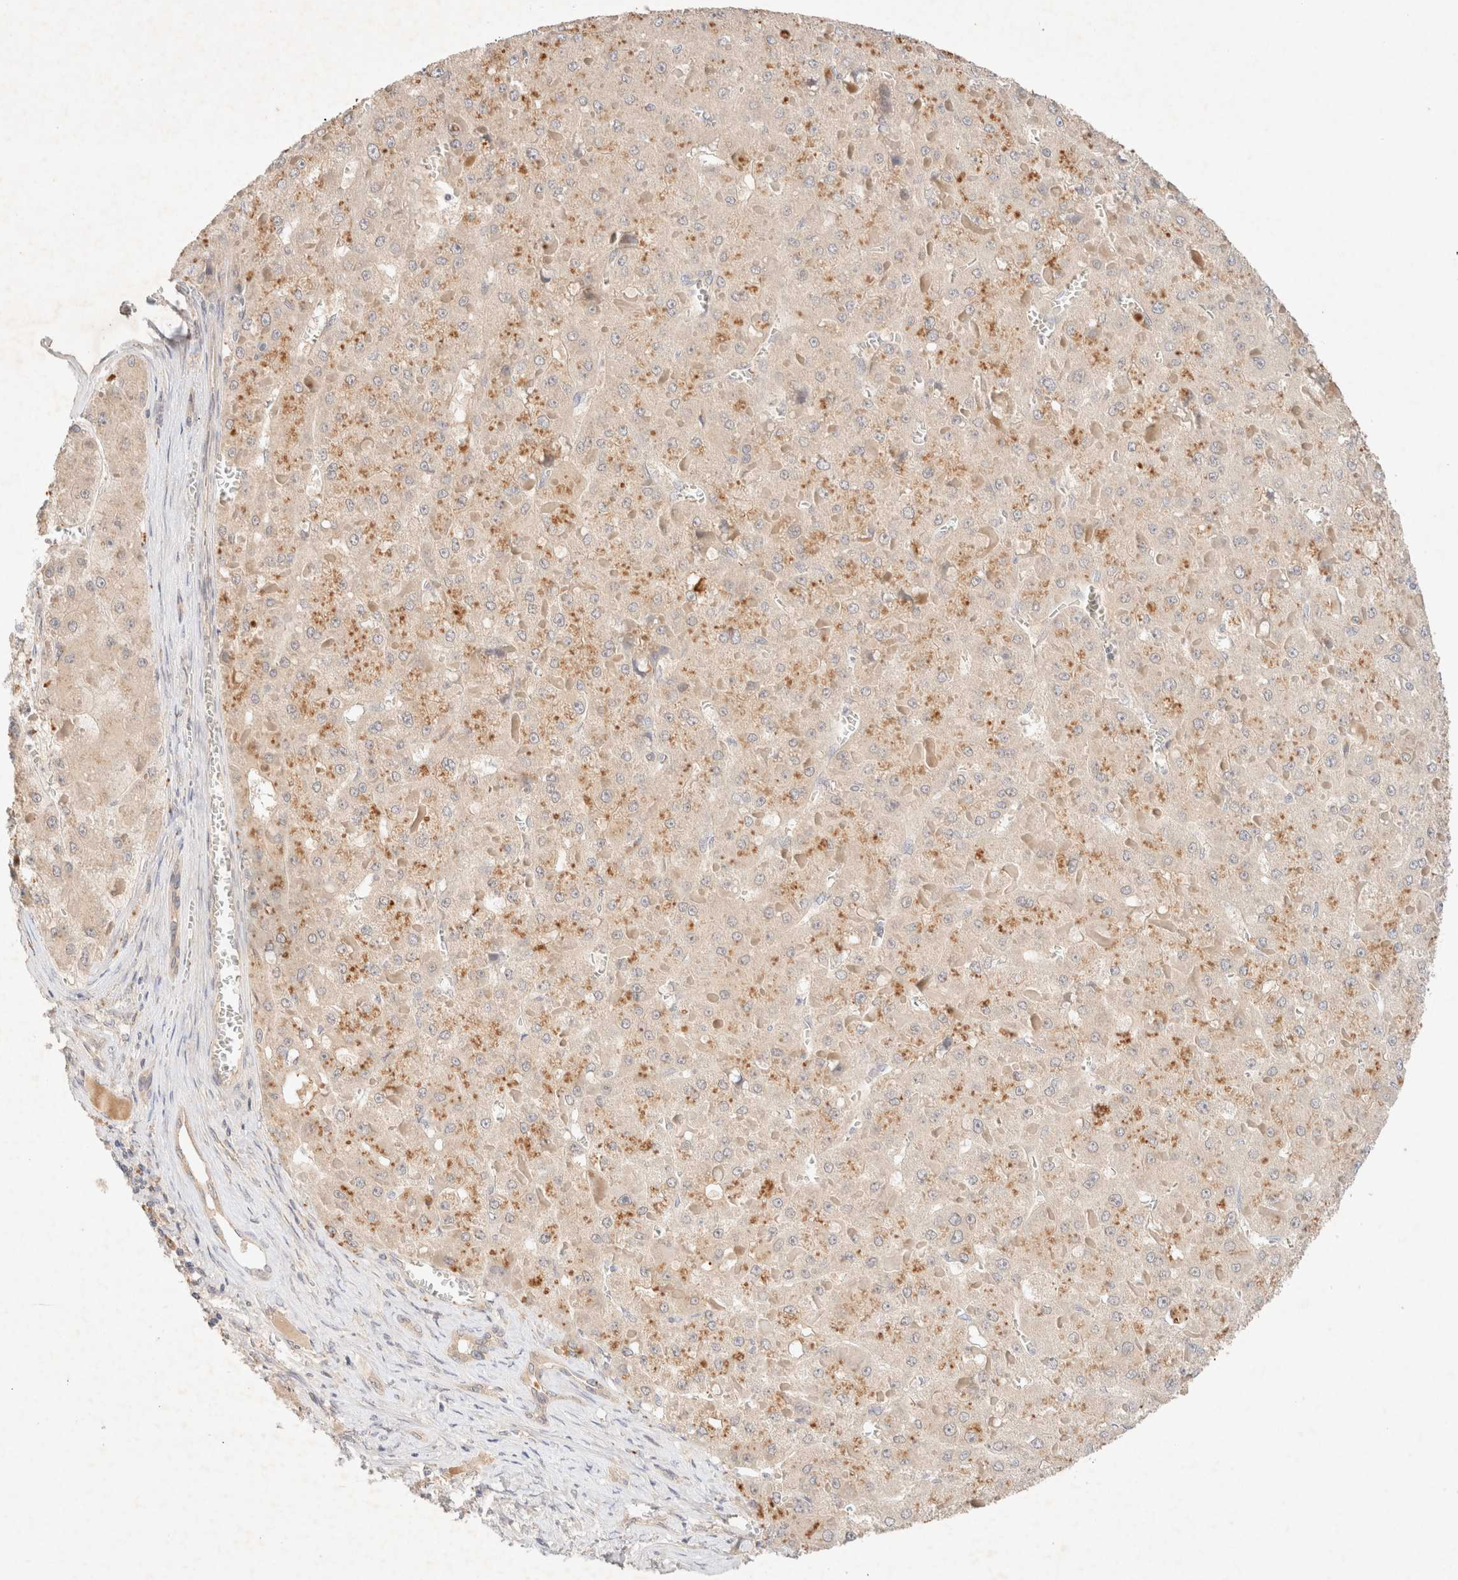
{"staining": {"intensity": "weak", "quantity": "25%-75%", "location": "cytoplasmic/membranous"}, "tissue": "liver cancer", "cell_type": "Tumor cells", "image_type": "cancer", "snomed": [{"axis": "morphology", "description": "Carcinoma, Hepatocellular, NOS"}, {"axis": "topography", "description": "Liver"}], "caption": "About 25%-75% of tumor cells in human hepatocellular carcinoma (liver) demonstrate weak cytoplasmic/membranous protein staining as visualized by brown immunohistochemical staining.", "gene": "SARM1", "patient": {"sex": "female", "age": 73}}